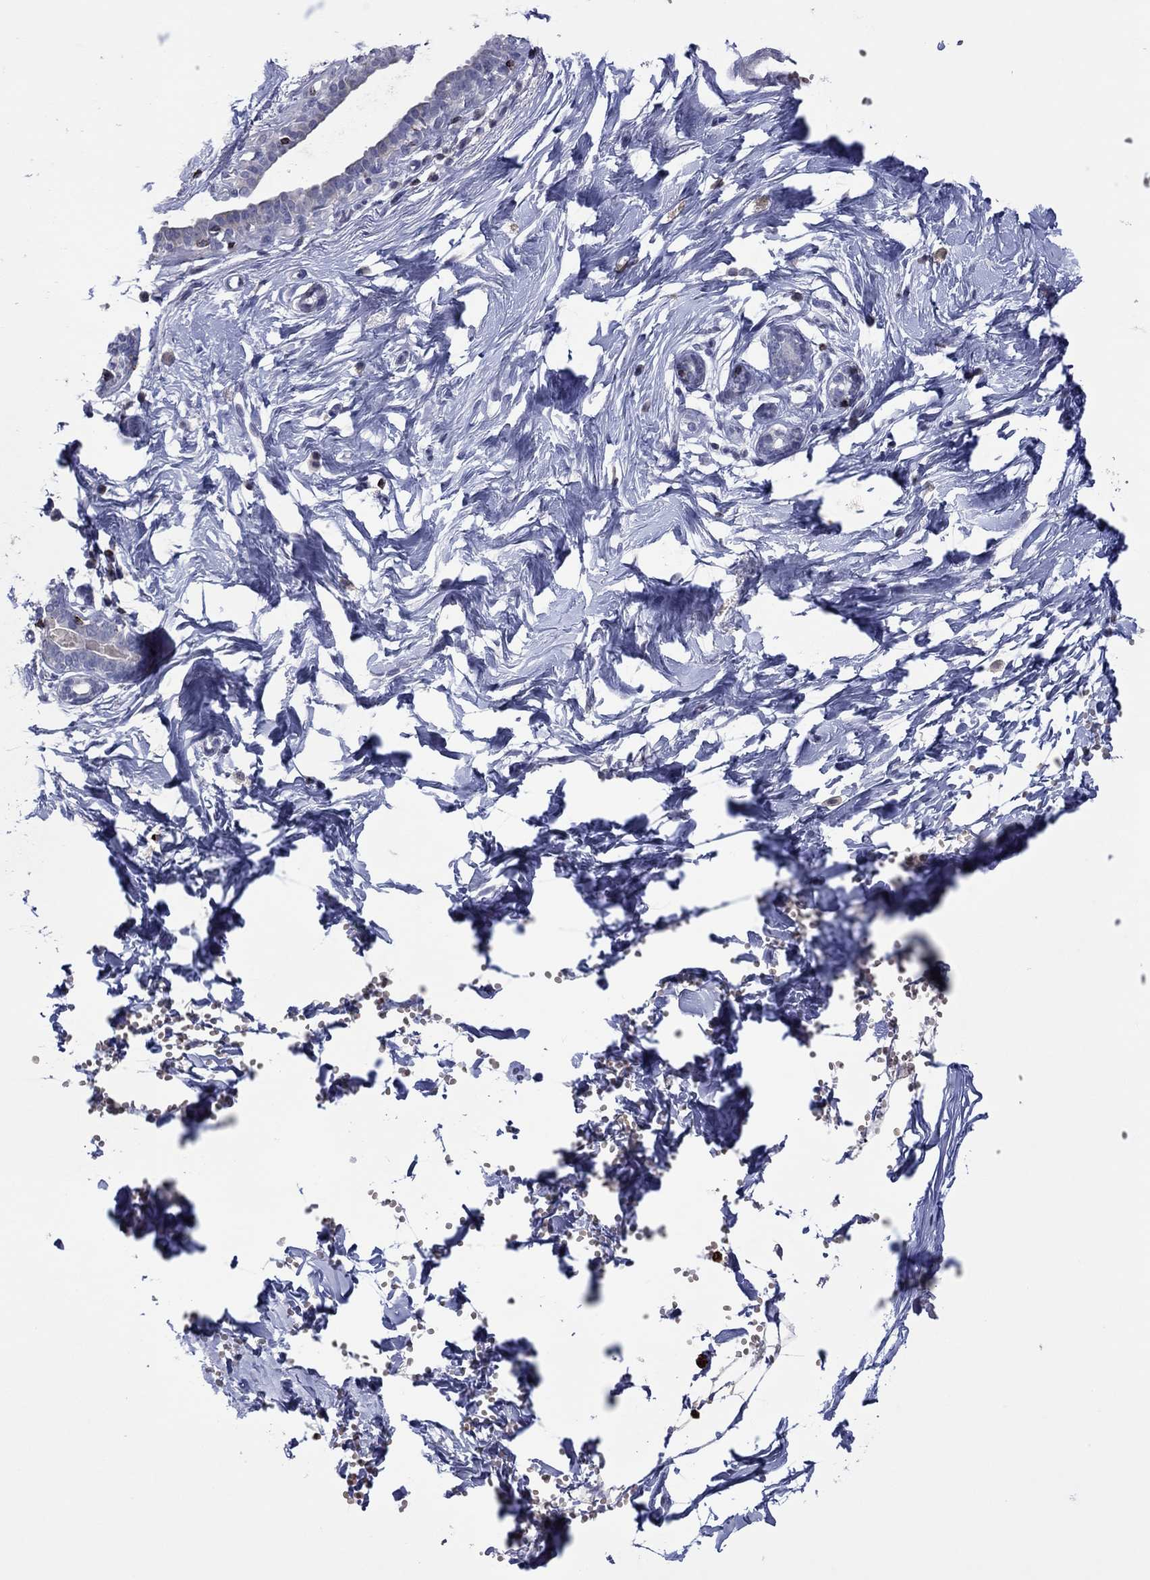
{"staining": {"intensity": "negative", "quantity": "none", "location": "none"}, "tissue": "breast", "cell_type": "Adipocytes", "image_type": "normal", "snomed": [{"axis": "morphology", "description": "Normal tissue, NOS"}, {"axis": "topography", "description": "Breast"}], "caption": "IHC of normal human breast exhibits no staining in adipocytes. Nuclei are stained in blue.", "gene": "CCL5", "patient": {"sex": "female", "age": 37}}